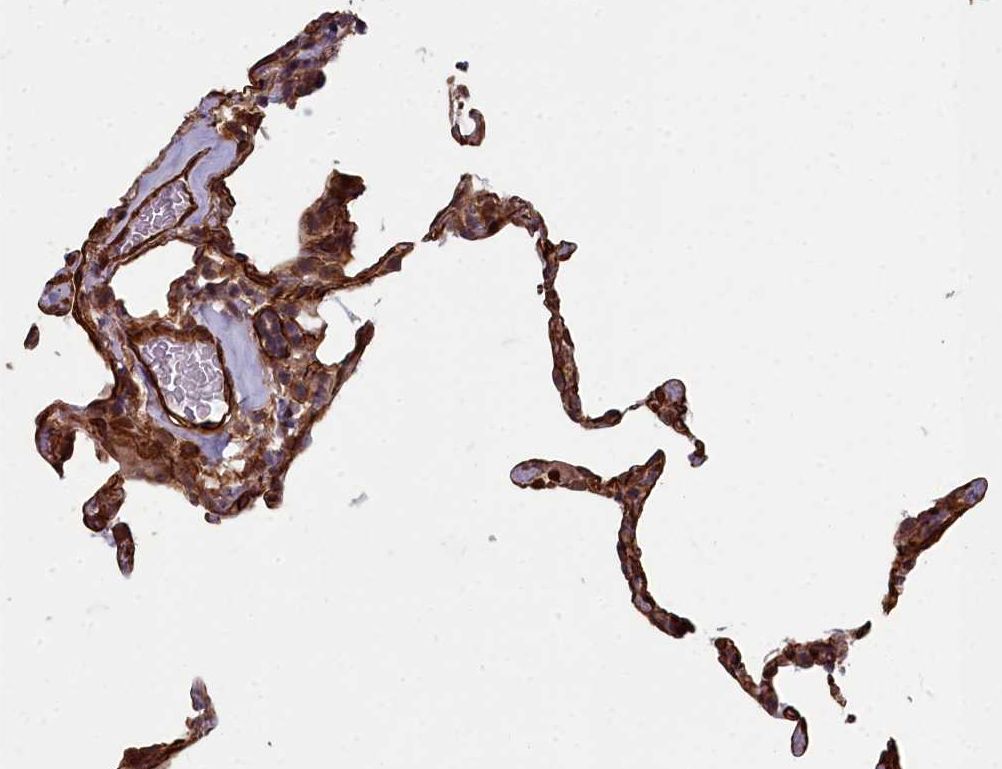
{"staining": {"intensity": "strong", "quantity": ">75%", "location": "cytoplasmic/membranous"}, "tissue": "lung", "cell_type": "Alveolar cells", "image_type": "normal", "snomed": [{"axis": "morphology", "description": "Normal tissue, NOS"}, {"axis": "topography", "description": "Lung"}], "caption": "Approximately >75% of alveolar cells in benign human lung exhibit strong cytoplasmic/membranous protein staining as visualized by brown immunohistochemical staining.", "gene": "TSPYL4", "patient": {"sex": "female", "age": 57}}